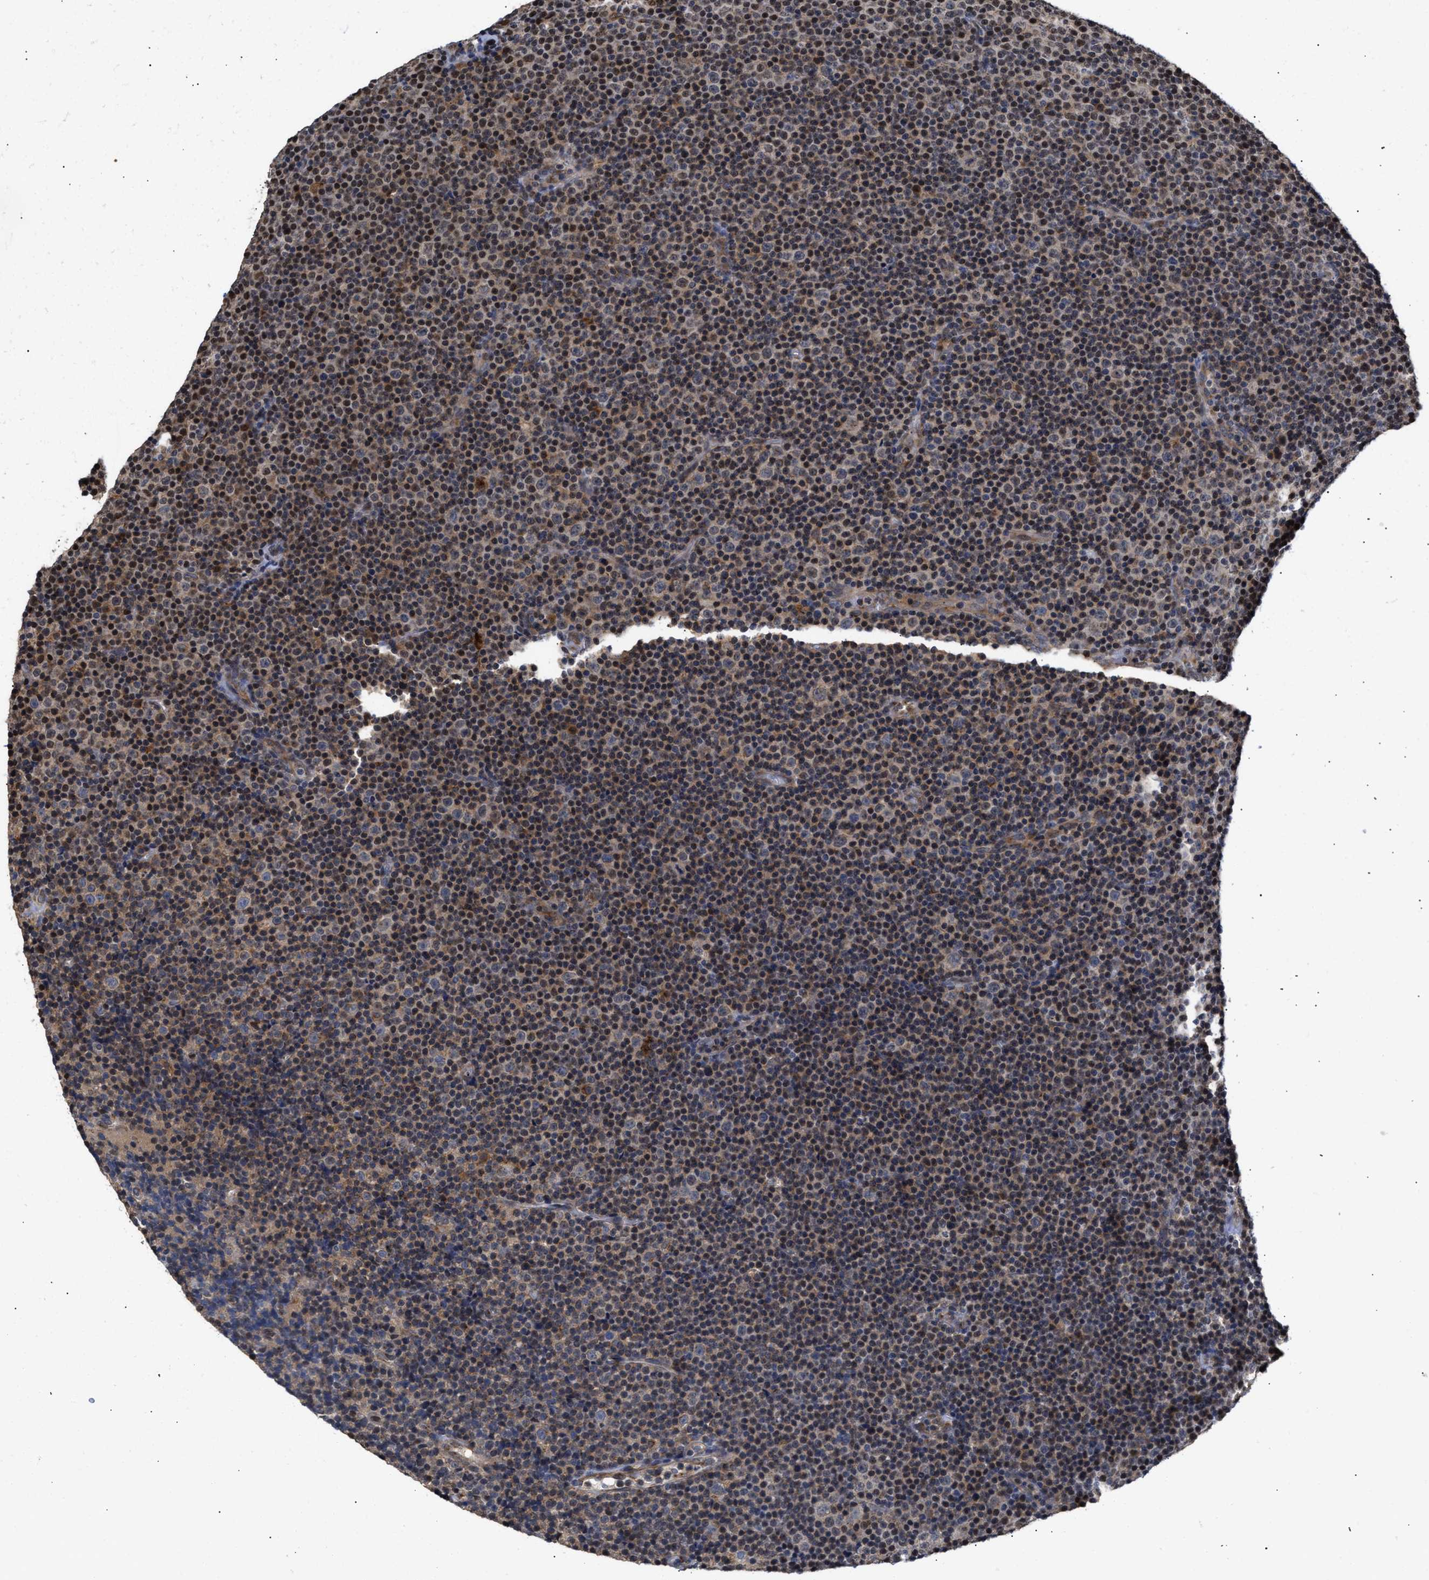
{"staining": {"intensity": "weak", "quantity": "25%-75%", "location": "cytoplasmic/membranous"}, "tissue": "lymphoma", "cell_type": "Tumor cells", "image_type": "cancer", "snomed": [{"axis": "morphology", "description": "Malignant lymphoma, non-Hodgkin's type, Low grade"}, {"axis": "topography", "description": "Lymph node"}], "caption": "The immunohistochemical stain labels weak cytoplasmic/membranous staining in tumor cells of lymphoma tissue.", "gene": "CLIP2", "patient": {"sex": "female", "age": 67}}